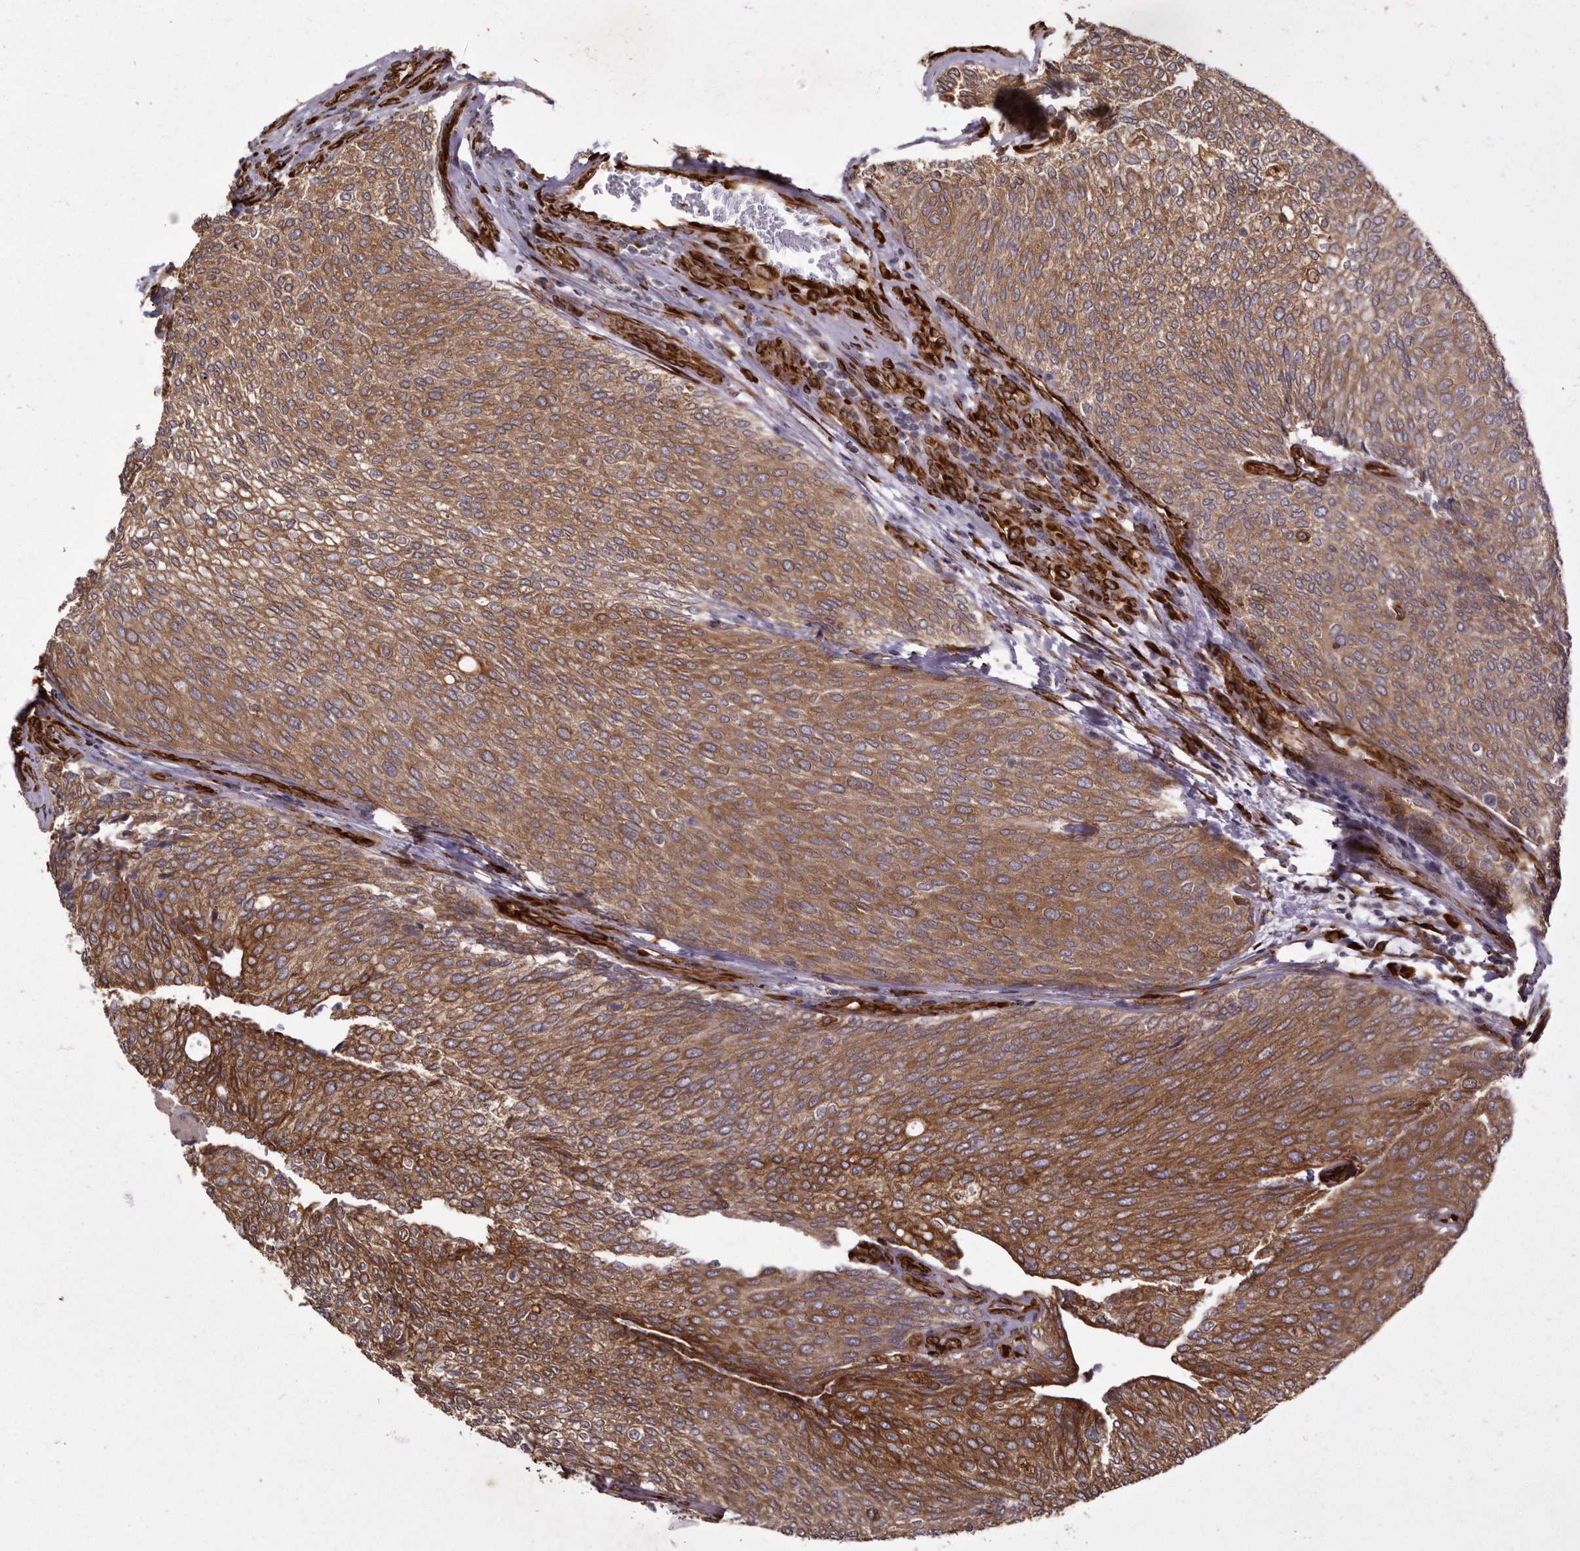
{"staining": {"intensity": "moderate", "quantity": ">75%", "location": "cytoplasmic/membranous"}, "tissue": "urothelial cancer", "cell_type": "Tumor cells", "image_type": "cancer", "snomed": [{"axis": "morphology", "description": "Urothelial carcinoma, Low grade"}, {"axis": "topography", "description": "Urinary bladder"}], "caption": "This photomicrograph demonstrates IHC staining of human low-grade urothelial carcinoma, with medium moderate cytoplasmic/membranous expression in about >75% of tumor cells.", "gene": "WDTC1", "patient": {"sex": "female", "age": 79}}